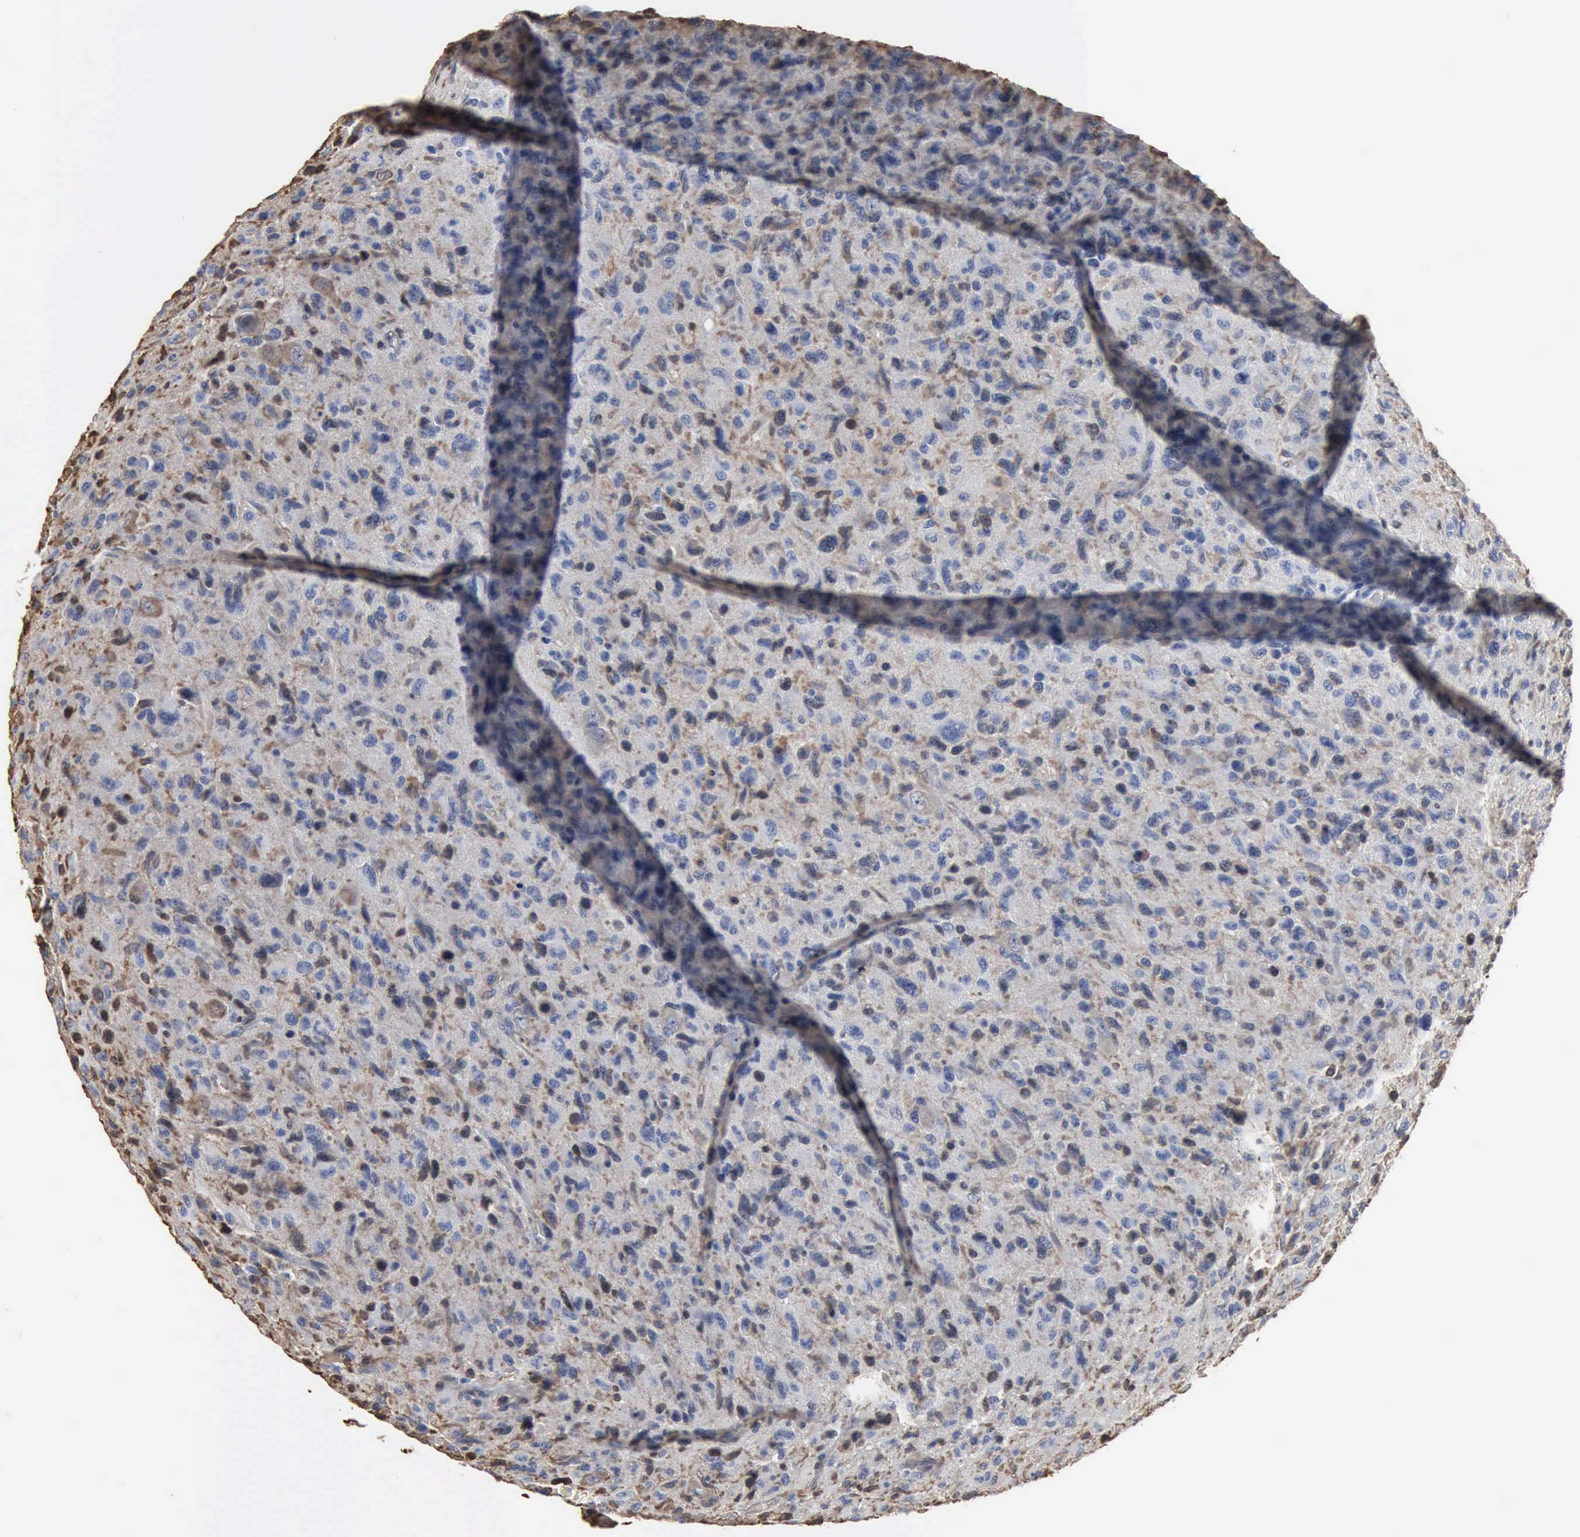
{"staining": {"intensity": "weak", "quantity": "25%-75%", "location": "cytoplasmic/membranous"}, "tissue": "glioma", "cell_type": "Tumor cells", "image_type": "cancer", "snomed": [{"axis": "morphology", "description": "Glioma, malignant, High grade"}, {"axis": "topography", "description": "Brain"}], "caption": "About 25%-75% of tumor cells in human glioma exhibit weak cytoplasmic/membranous protein staining as visualized by brown immunohistochemical staining.", "gene": "FSCN1", "patient": {"sex": "female", "age": 60}}